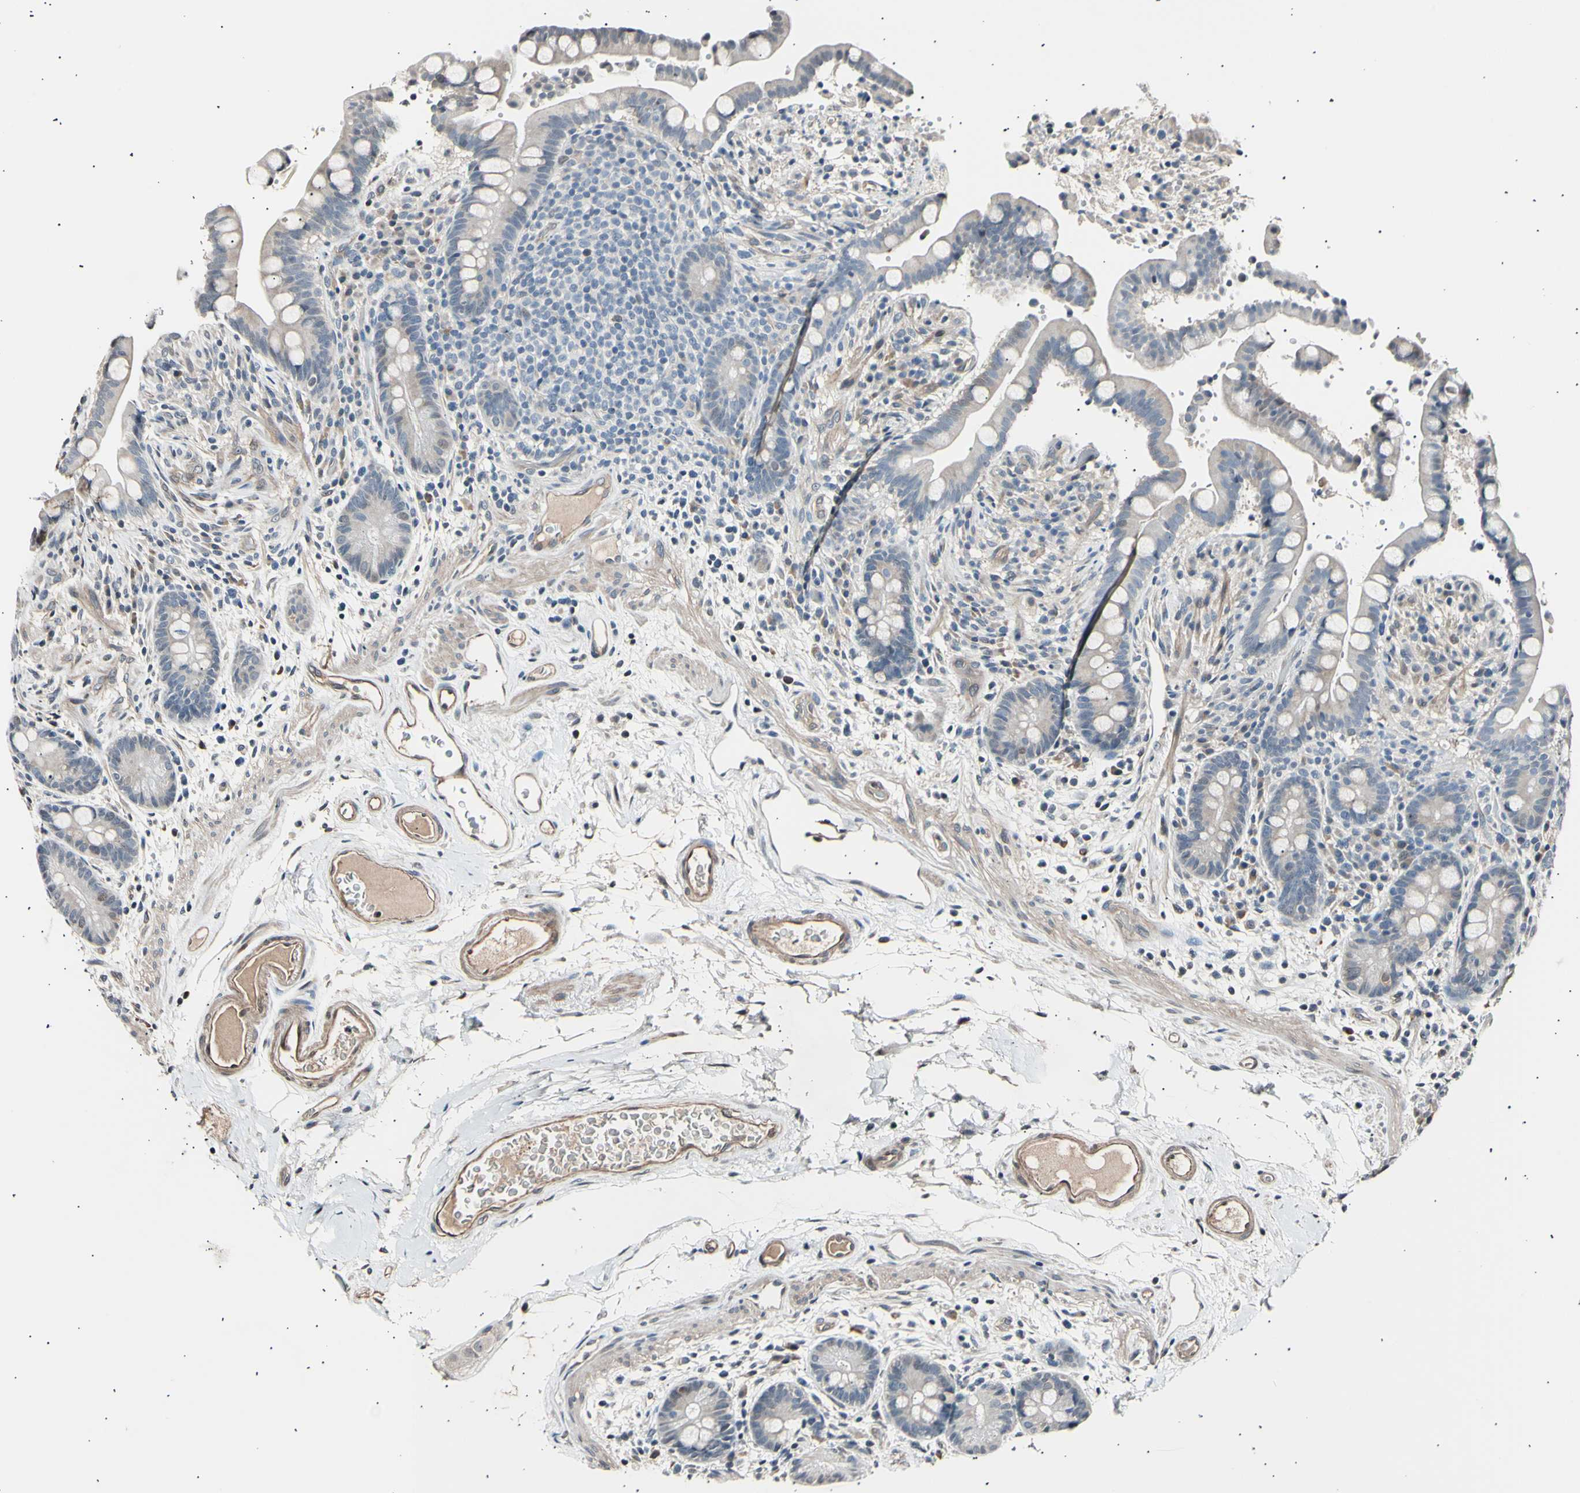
{"staining": {"intensity": "moderate", "quantity": ">75%", "location": "cytoplasmic/membranous"}, "tissue": "colon", "cell_type": "Endothelial cells", "image_type": "normal", "snomed": [{"axis": "morphology", "description": "Normal tissue, NOS"}, {"axis": "topography", "description": "Colon"}], "caption": "Immunohistochemical staining of unremarkable human colon demonstrates moderate cytoplasmic/membranous protein positivity in about >75% of endothelial cells. (Stains: DAB in brown, nuclei in blue, Microscopy: brightfield microscopy at high magnification).", "gene": "AK1", "patient": {"sex": "male", "age": 73}}